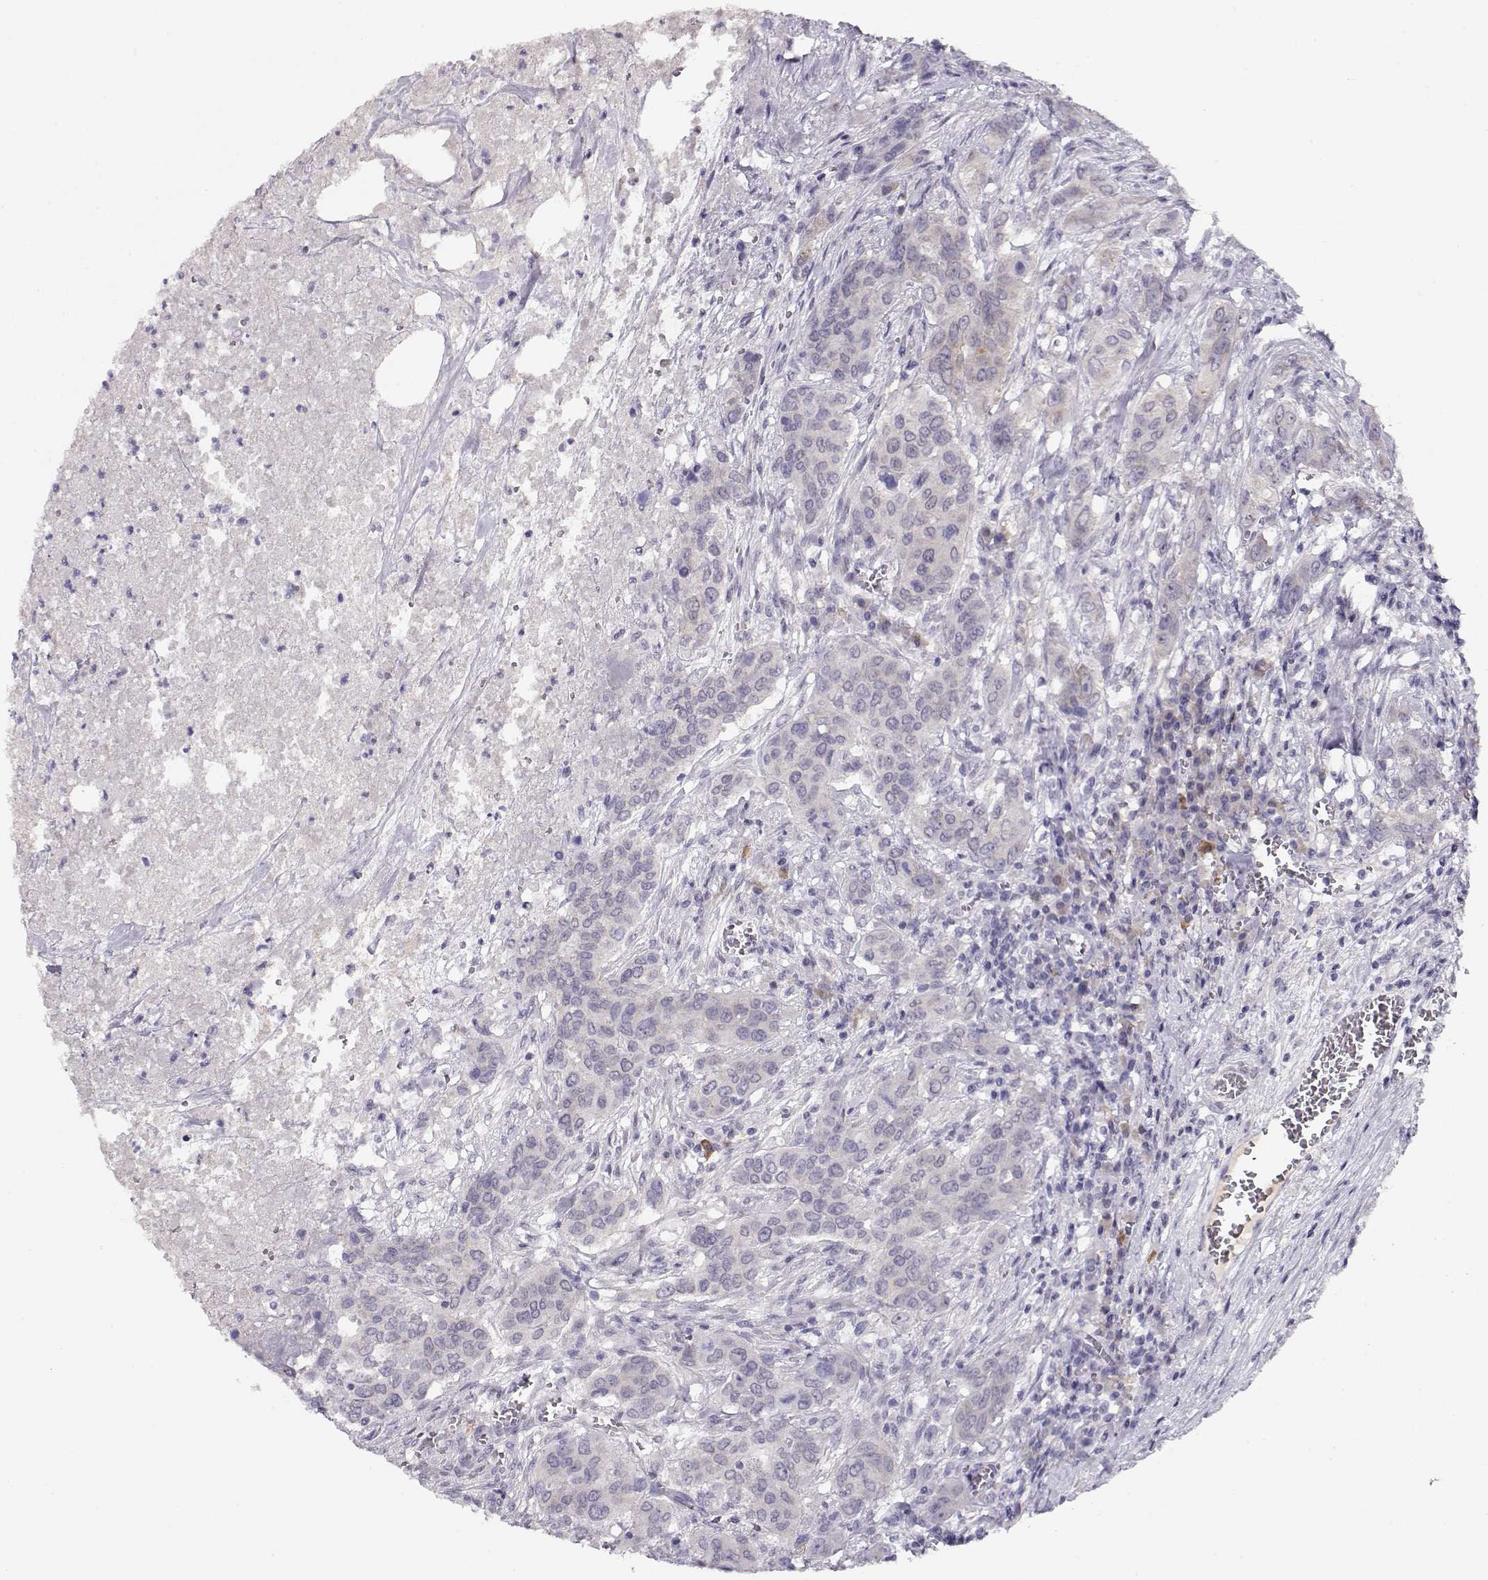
{"staining": {"intensity": "negative", "quantity": "none", "location": "none"}, "tissue": "urothelial cancer", "cell_type": "Tumor cells", "image_type": "cancer", "snomed": [{"axis": "morphology", "description": "Urothelial carcinoma, NOS"}, {"axis": "morphology", "description": "Urothelial carcinoma, High grade"}, {"axis": "topography", "description": "Urinary bladder"}], "caption": "High power microscopy photomicrograph of an immunohistochemistry micrograph of urothelial cancer, revealing no significant staining in tumor cells.", "gene": "CRX", "patient": {"sex": "male", "age": 63}}